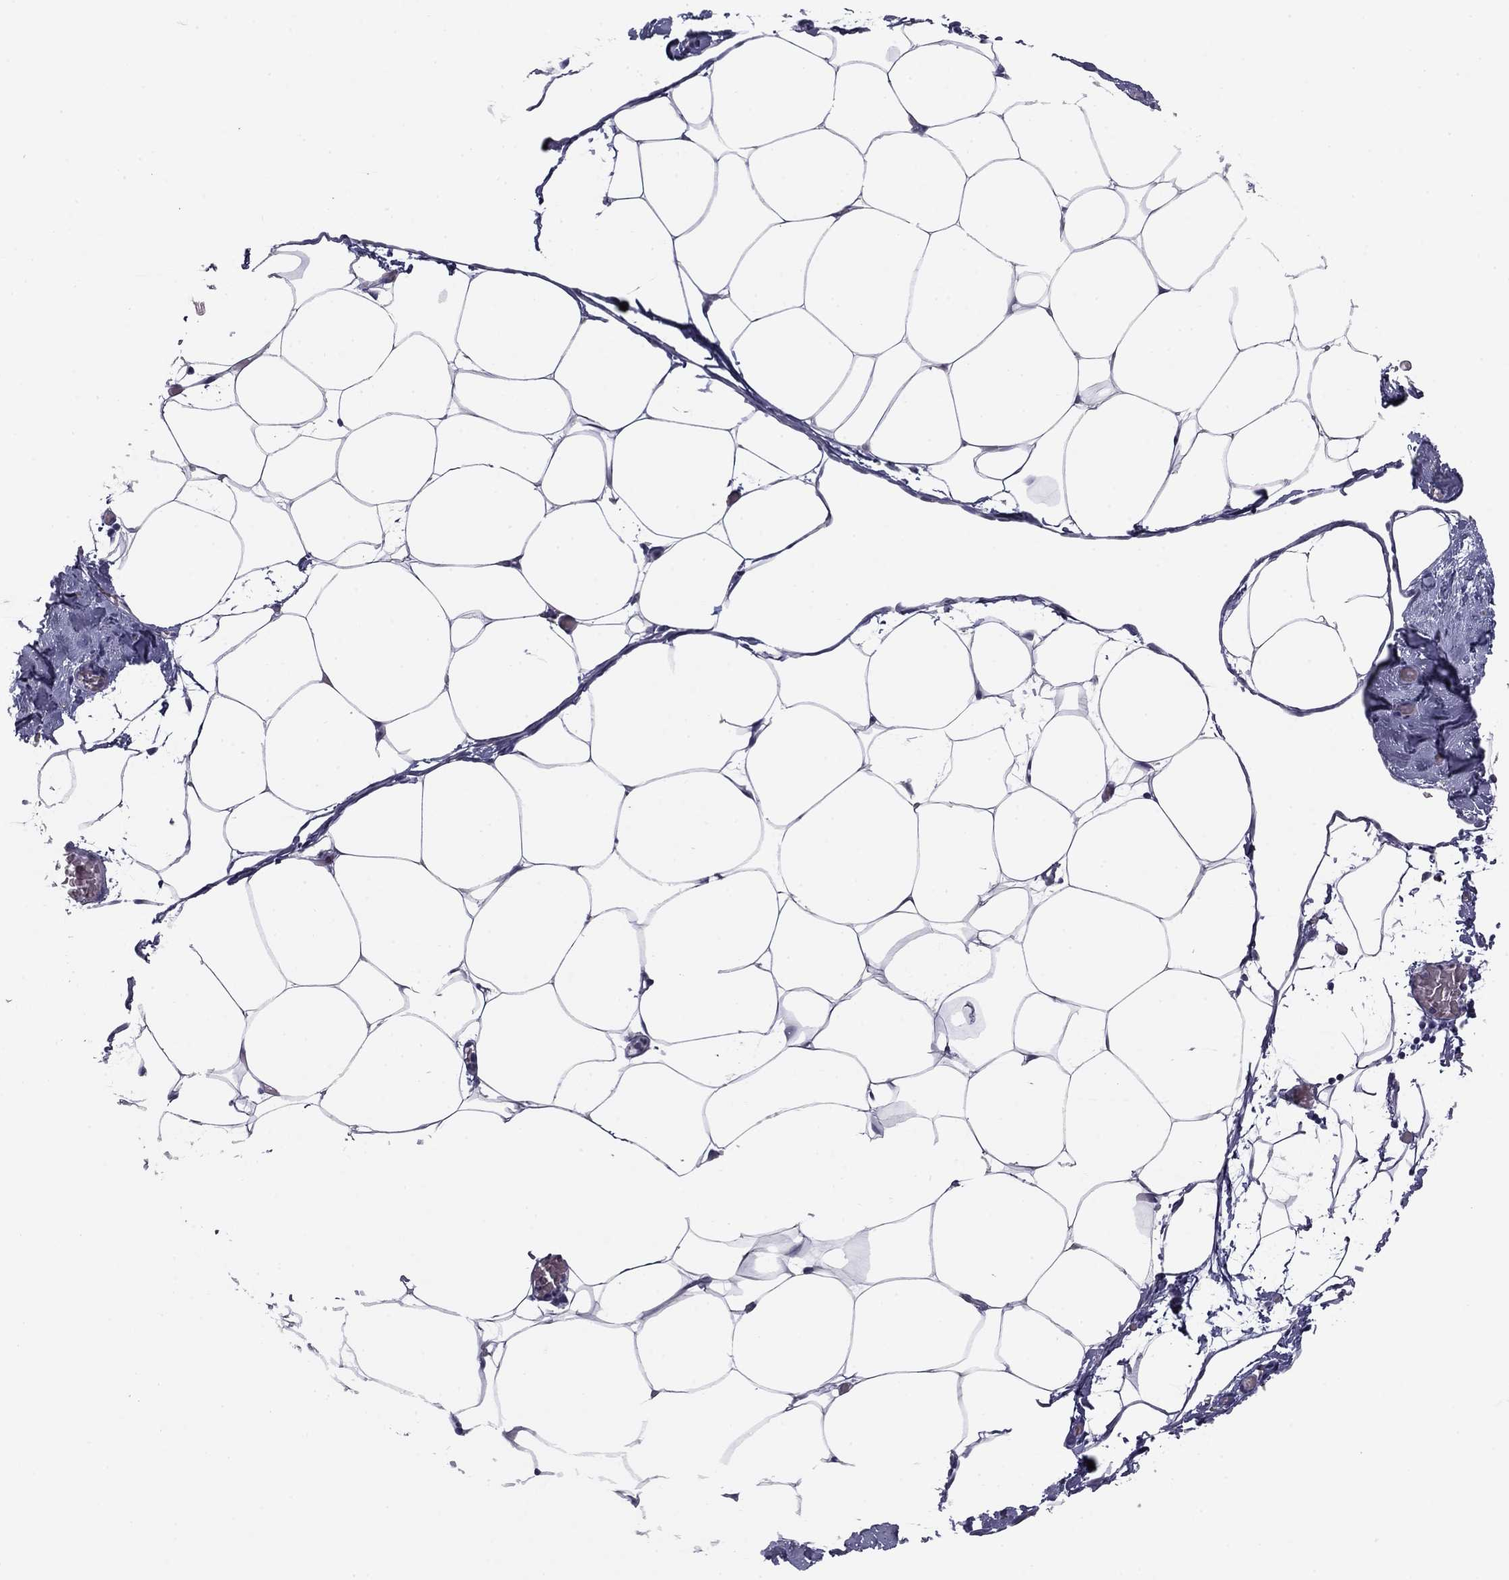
{"staining": {"intensity": "negative", "quantity": "none", "location": "none"}, "tissue": "adipose tissue", "cell_type": "Adipocytes", "image_type": "normal", "snomed": [{"axis": "morphology", "description": "Normal tissue, NOS"}, {"axis": "topography", "description": "Adipose tissue"}], "caption": "An image of human adipose tissue is negative for staining in adipocytes. The staining was performed using DAB to visualize the protein expression in brown, while the nuclei were stained in blue with hematoxylin (Magnification: 20x).", "gene": "PRRT2", "patient": {"sex": "male", "age": 57}}